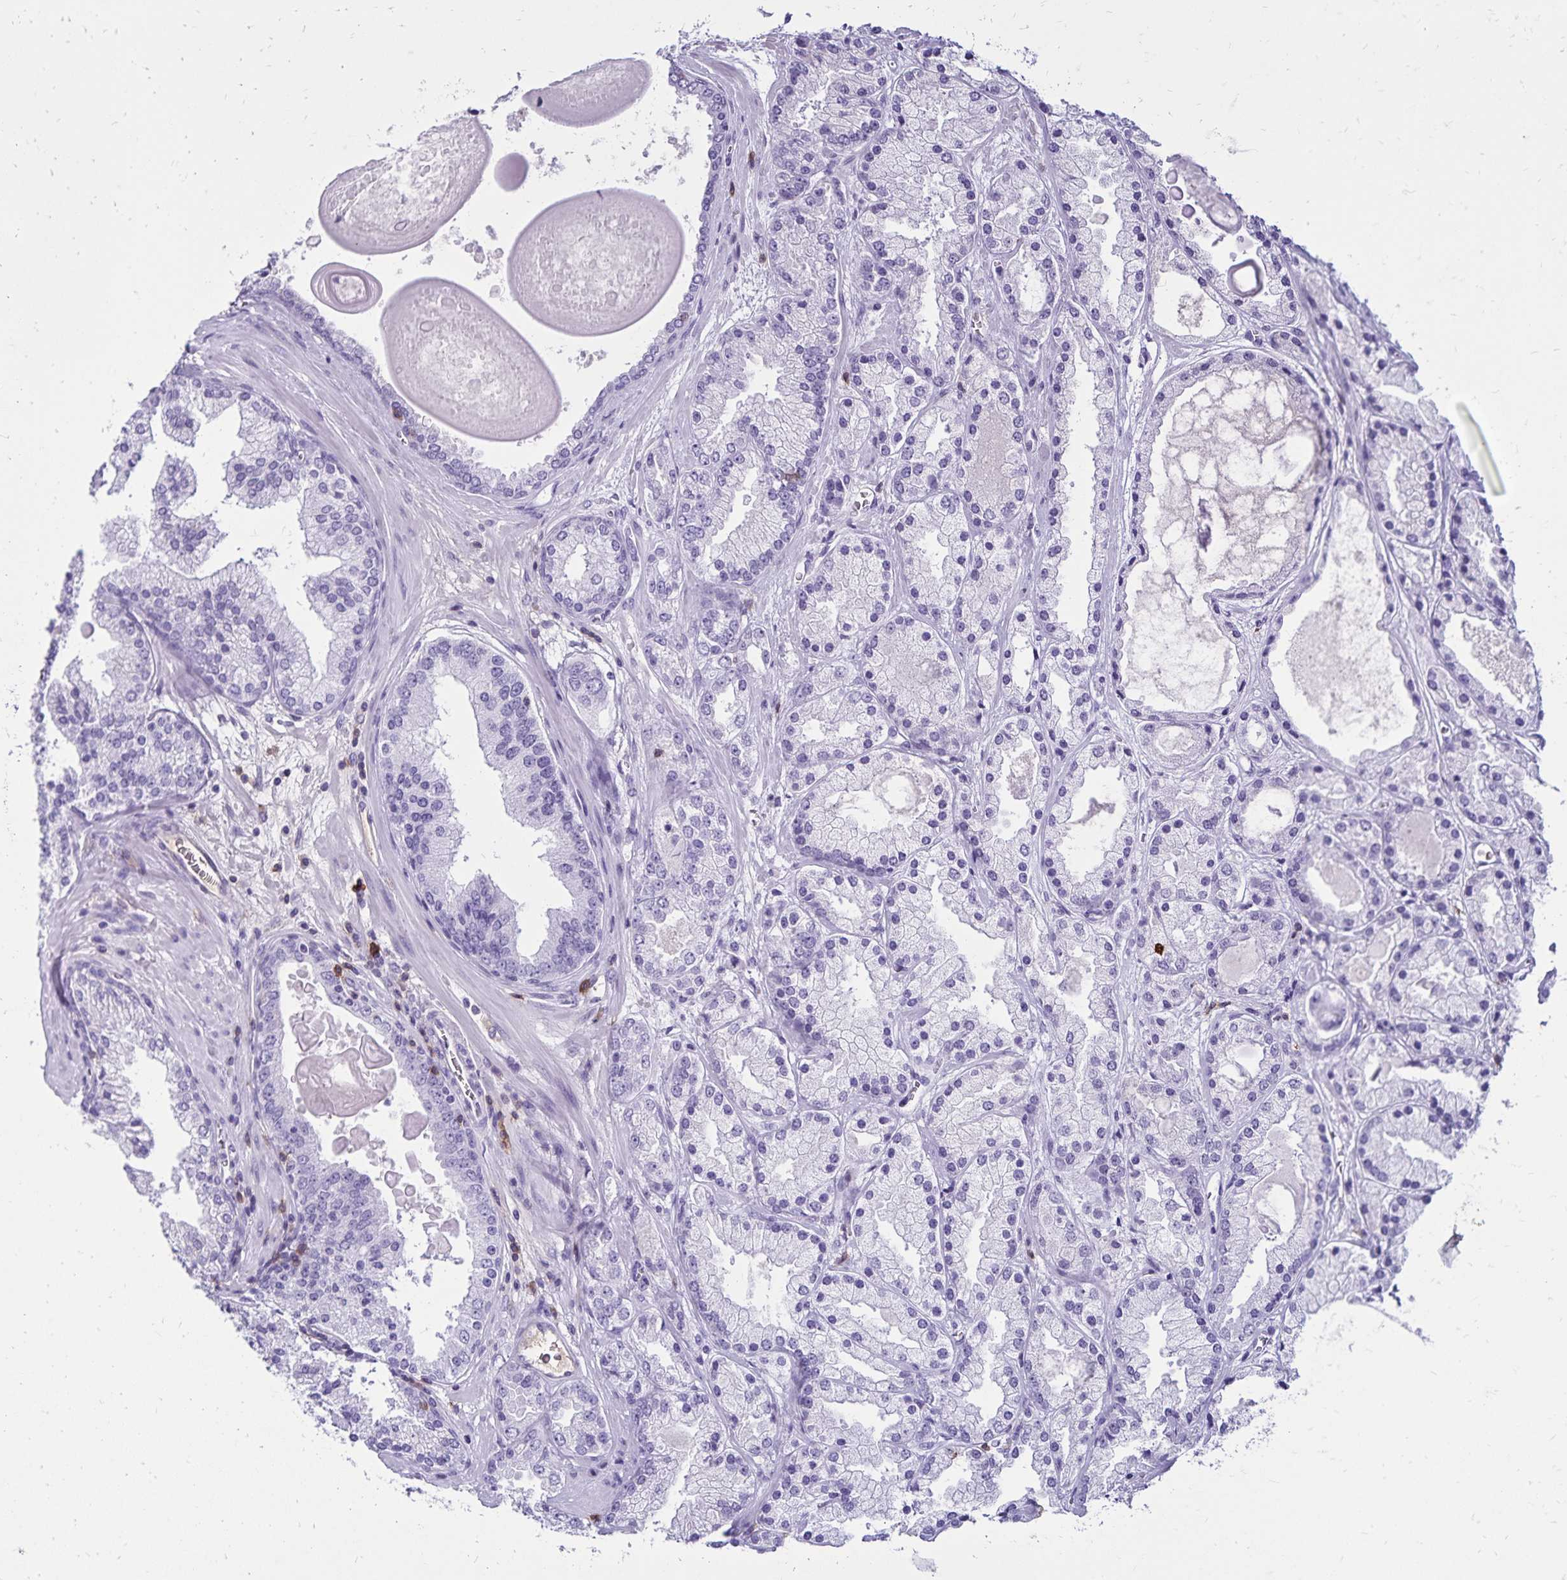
{"staining": {"intensity": "negative", "quantity": "none", "location": "none"}, "tissue": "prostate cancer", "cell_type": "Tumor cells", "image_type": "cancer", "snomed": [{"axis": "morphology", "description": "Adenocarcinoma, High grade"}, {"axis": "topography", "description": "Prostate"}], "caption": "Histopathology image shows no significant protein staining in tumor cells of prostate adenocarcinoma (high-grade).", "gene": "CD27", "patient": {"sex": "male", "age": 67}}